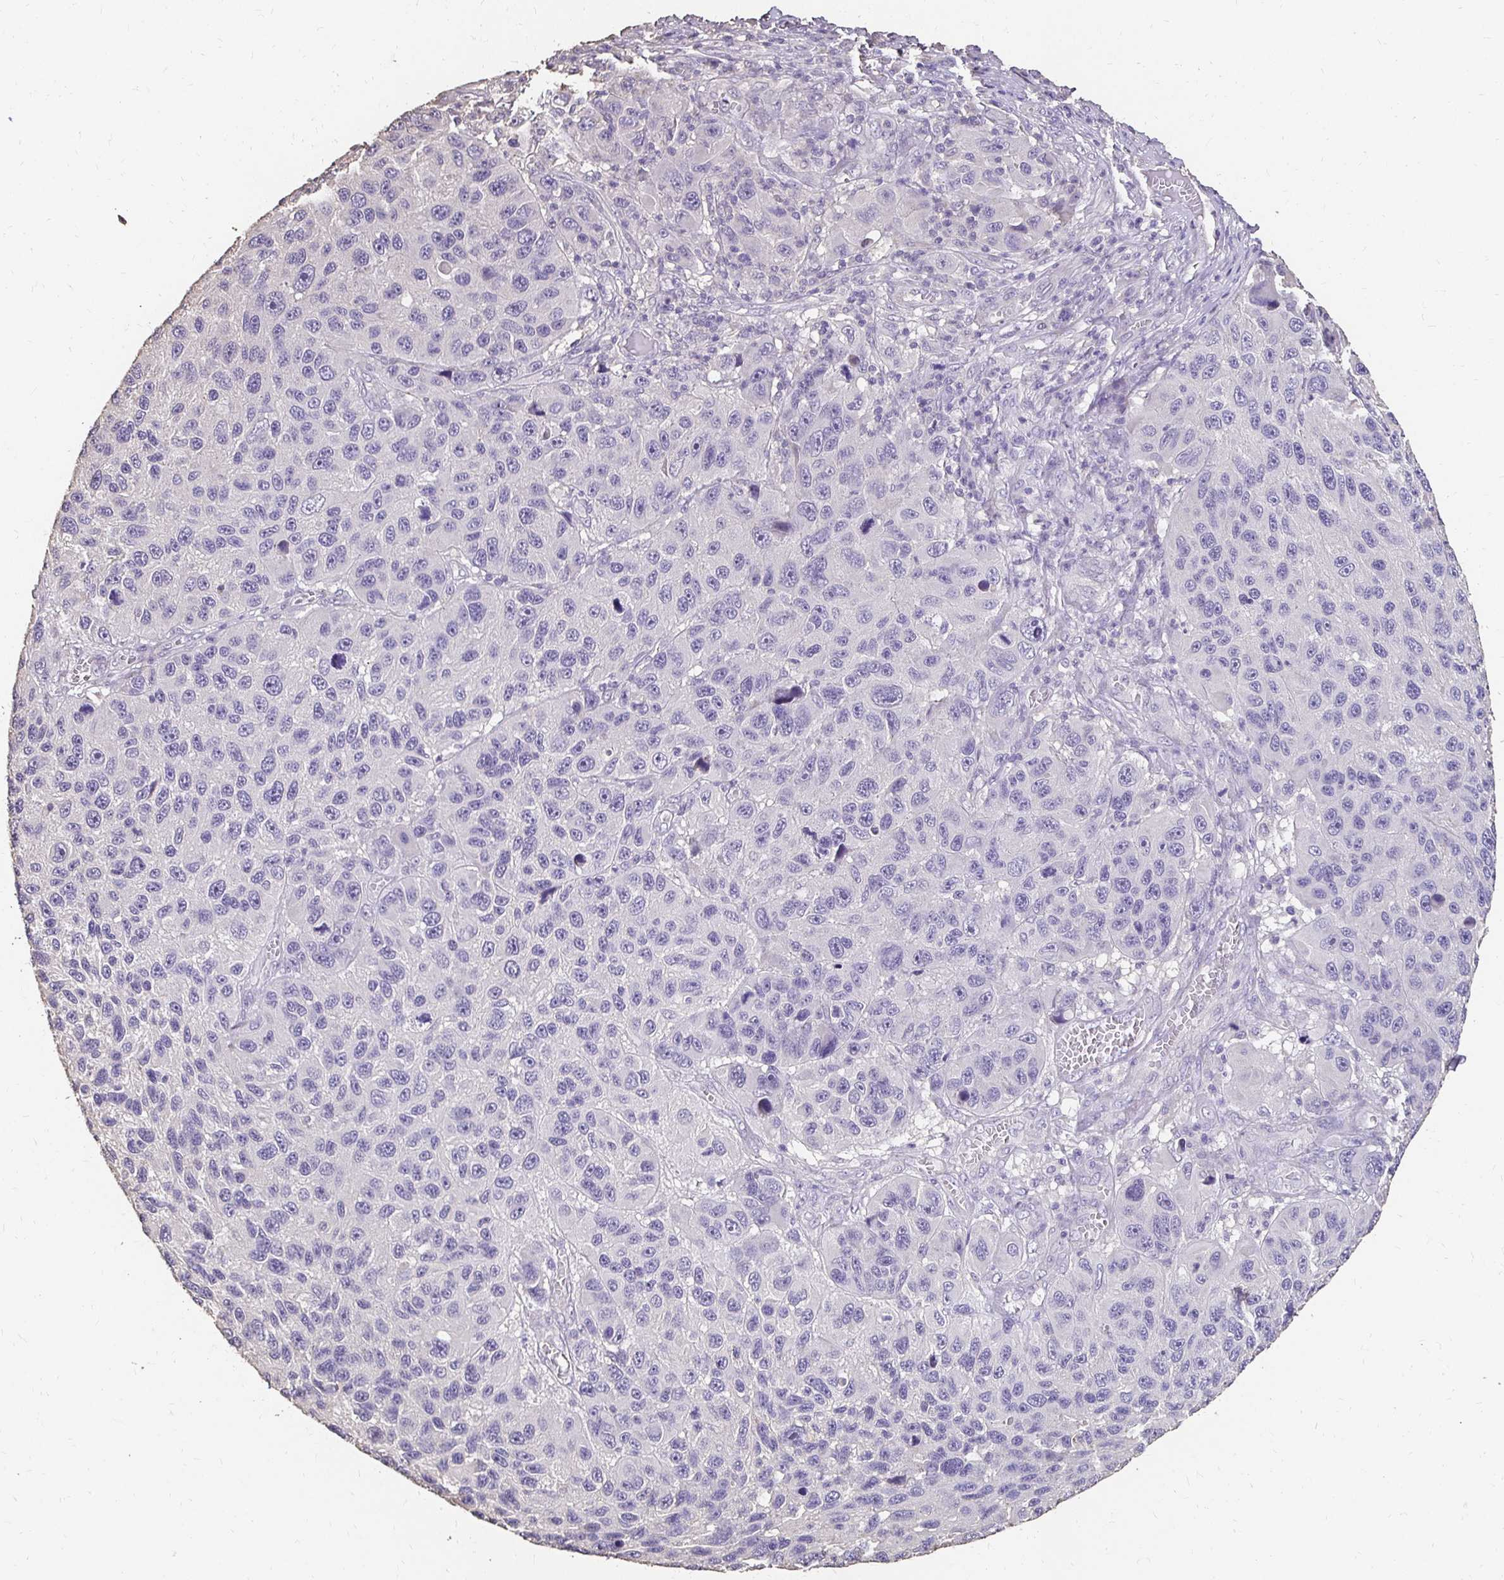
{"staining": {"intensity": "negative", "quantity": "none", "location": "none"}, "tissue": "melanoma", "cell_type": "Tumor cells", "image_type": "cancer", "snomed": [{"axis": "morphology", "description": "Malignant melanoma, NOS"}, {"axis": "topography", "description": "Skin"}], "caption": "This is an immunohistochemistry (IHC) image of human melanoma. There is no positivity in tumor cells.", "gene": "UGT1A6", "patient": {"sex": "male", "age": 53}}